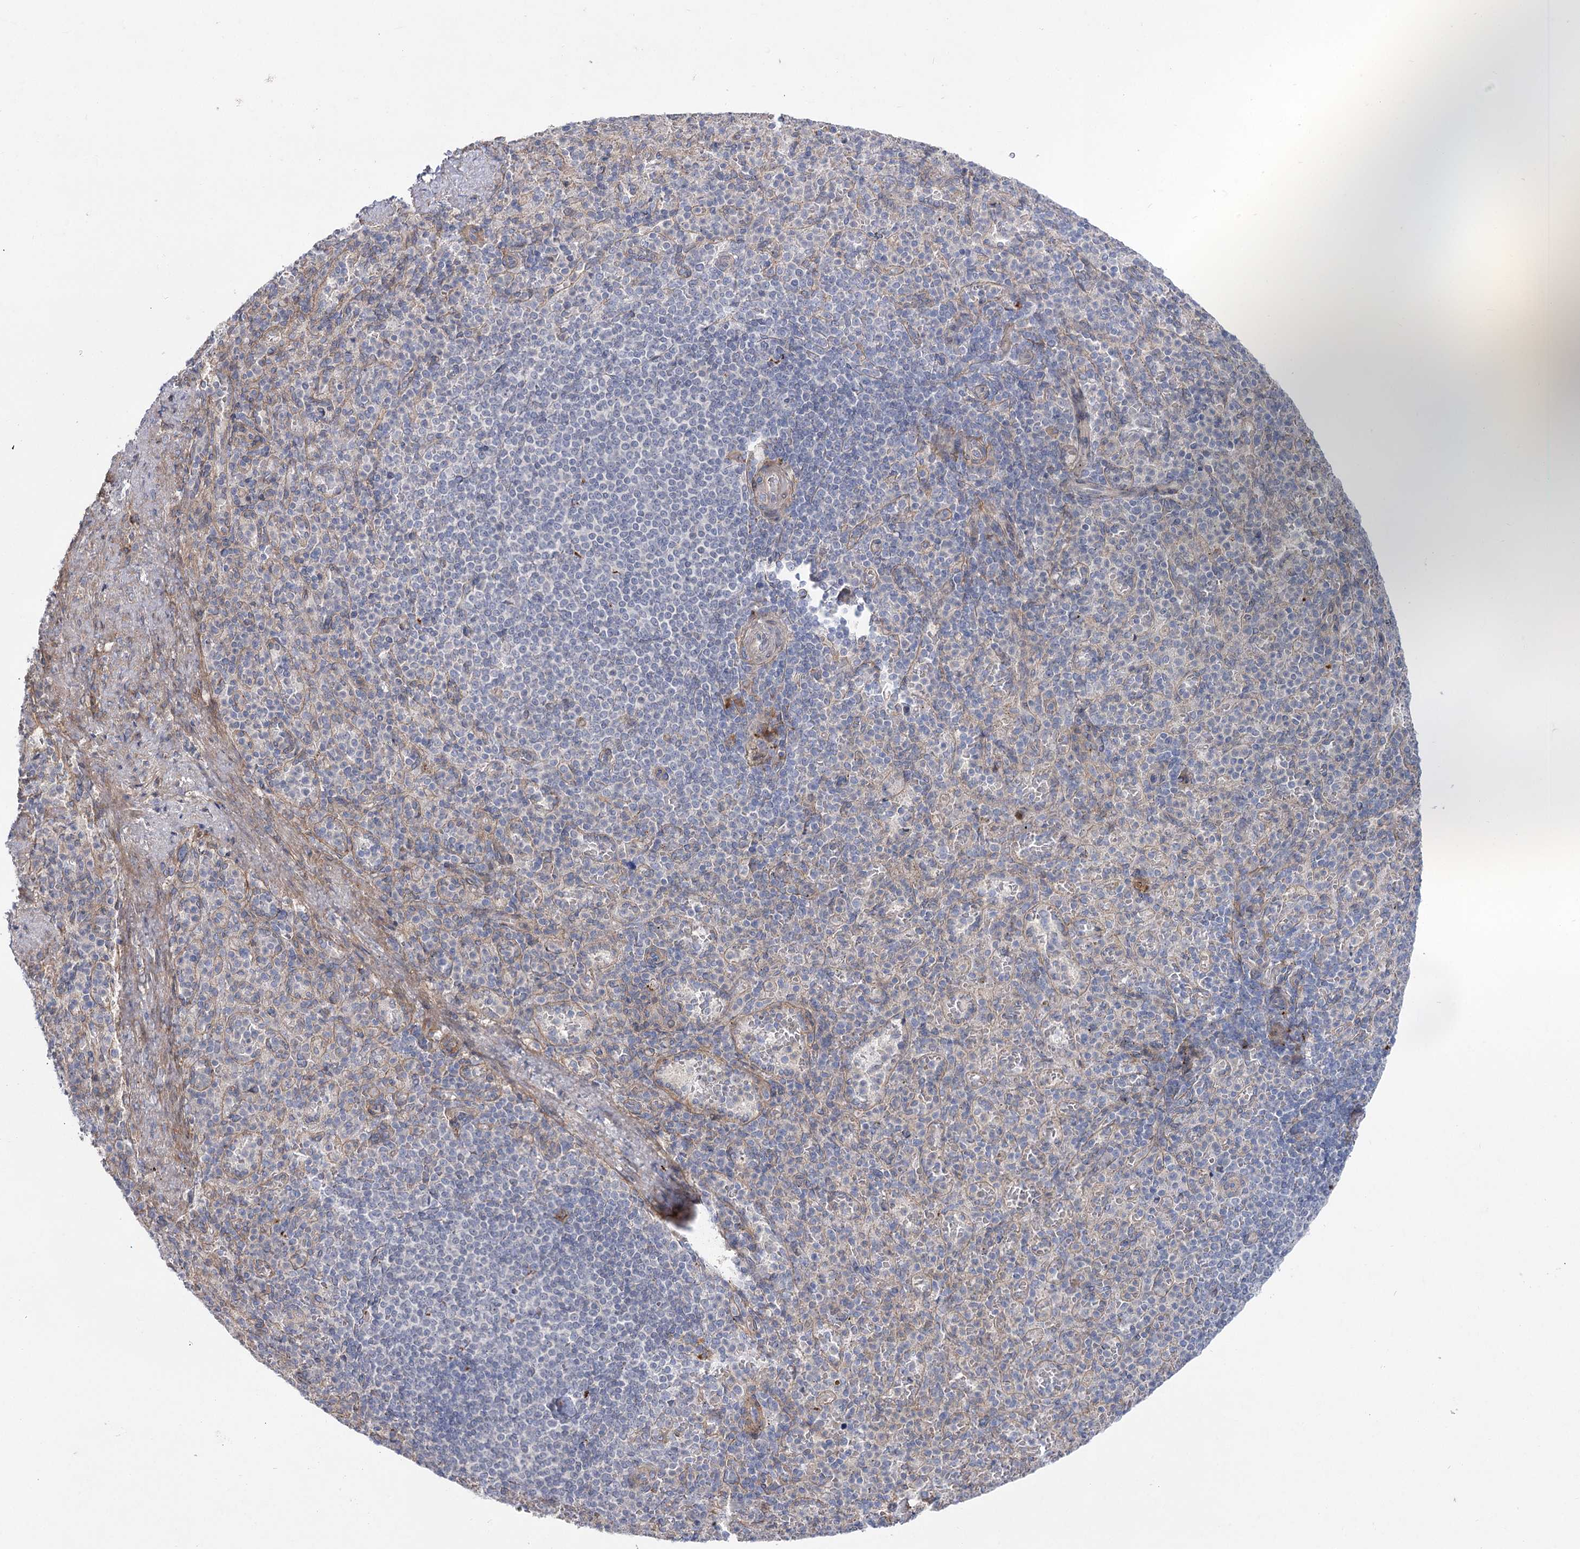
{"staining": {"intensity": "negative", "quantity": "none", "location": "none"}, "tissue": "spleen", "cell_type": "Cells in red pulp", "image_type": "normal", "snomed": [{"axis": "morphology", "description": "Normal tissue, NOS"}, {"axis": "topography", "description": "Spleen"}], "caption": "The IHC image has no significant staining in cells in red pulp of spleen.", "gene": "SH3BP5L", "patient": {"sex": "female", "age": 74}}